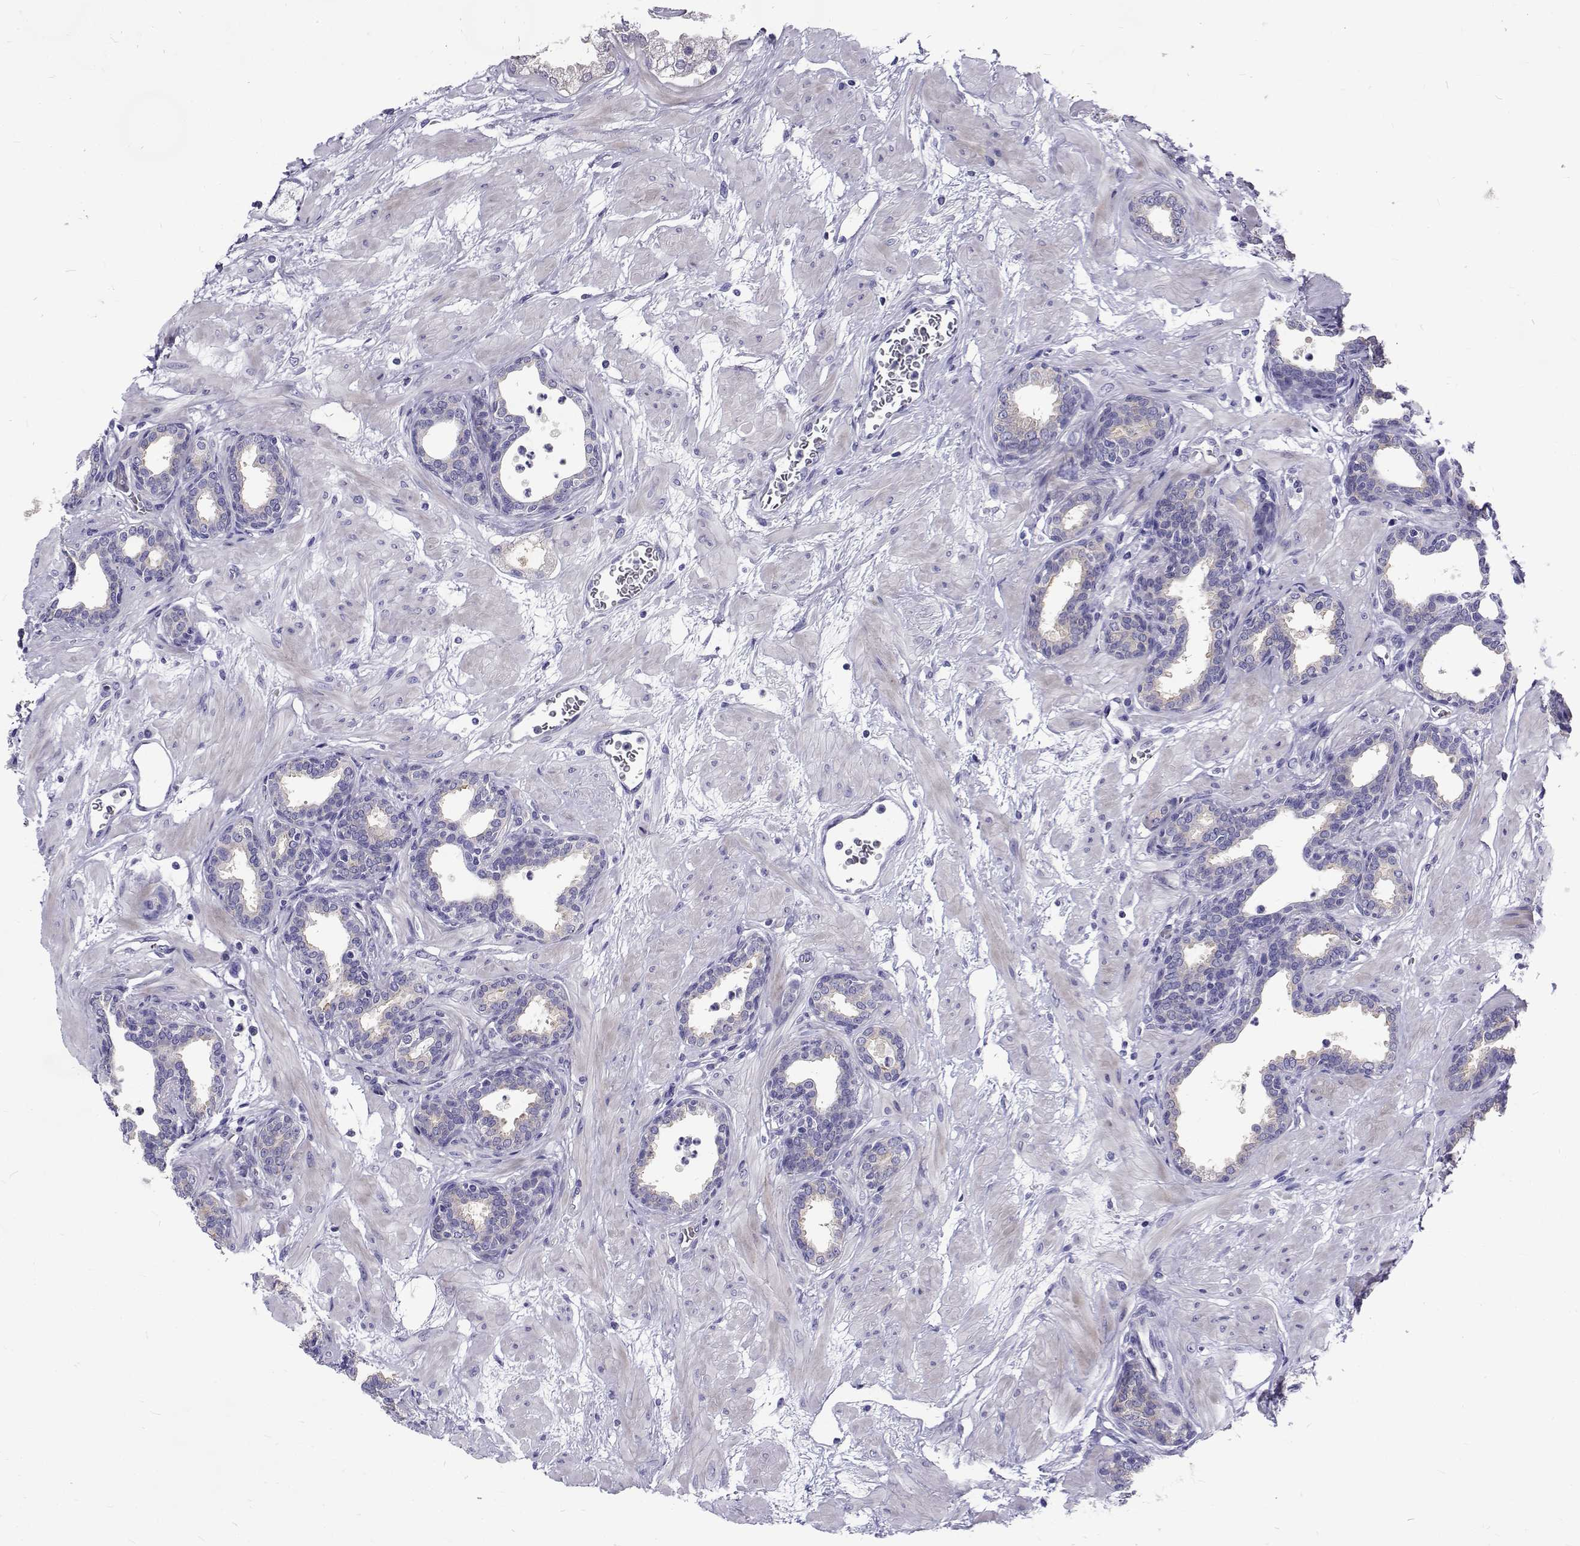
{"staining": {"intensity": "negative", "quantity": "none", "location": "none"}, "tissue": "prostate", "cell_type": "Glandular cells", "image_type": "normal", "snomed": [{"axis": "morphology", "description": "Normal tissue, NOS"}, {"axis": "topography", "description": "Prostate"}], "caption": "Histopathology image shows no protein expression in glandular cells of unremarkable prostate. The staining was performed using DAB (3,3'-diaminobenzidine) to visualize the protein expression in brown, while the nuclei were stained in blue with hematoxylin (Magnification: 20x).", "gene": "IGSF1", "patient": {"sex": "male", "age": 37}}